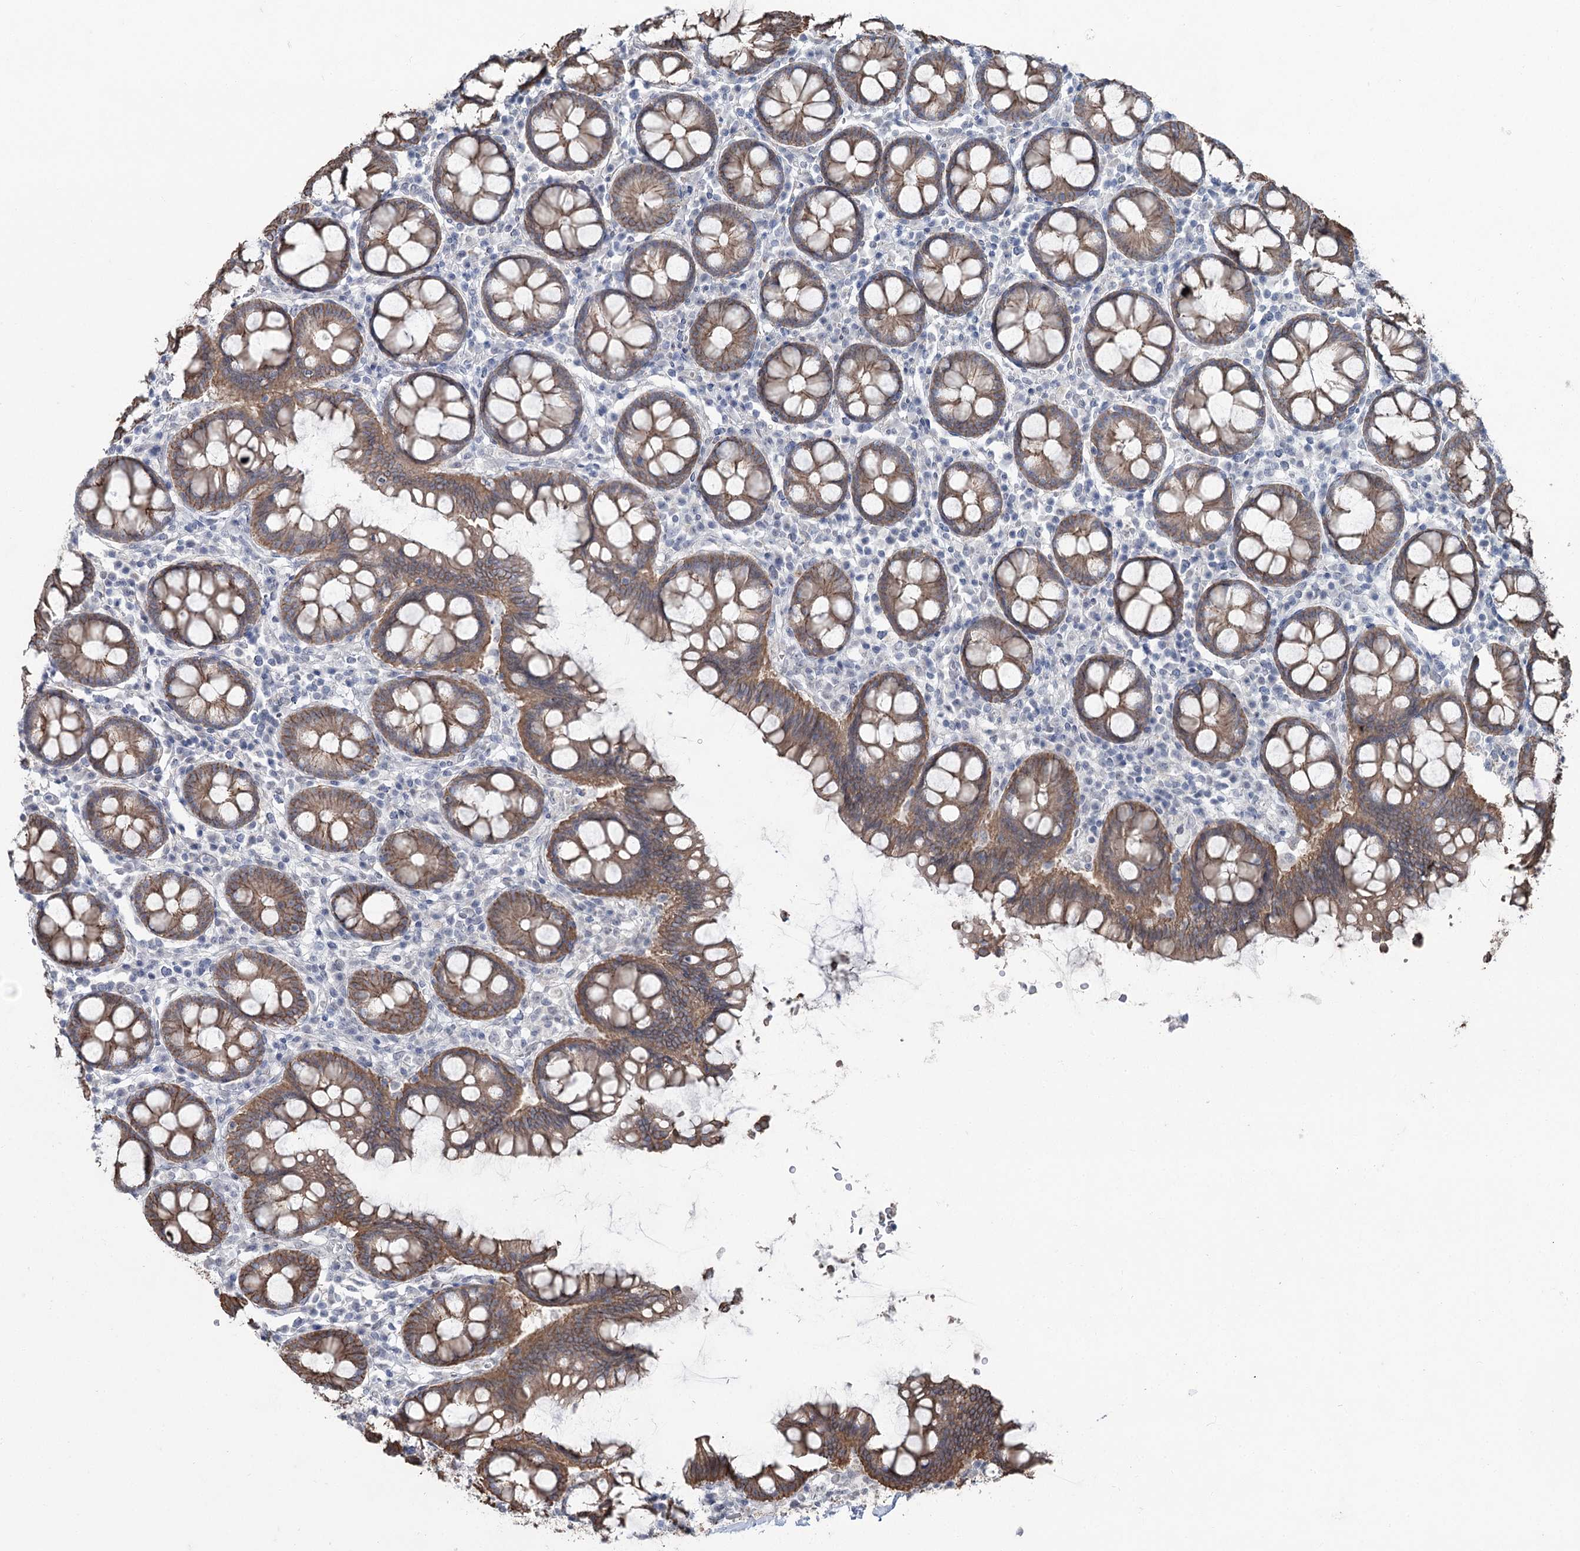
{"staining": {"intensity": "negative", "quantity": "none", "location": "none"}, "tissue": "colon", "cell_type": "Endothelial cells", "image_type": "normal", "snomed": [{"axis": "morphology", "description": "Normal tissue, NOS"}, {"axis": "topography", "description": "Colon"}], "caption": "Immunohistochemistry (IHC) of normal colon shows no positivity in endothelial cells.", "gene": "FAM120B", "patient": {"sex": "female", "age": 79}}